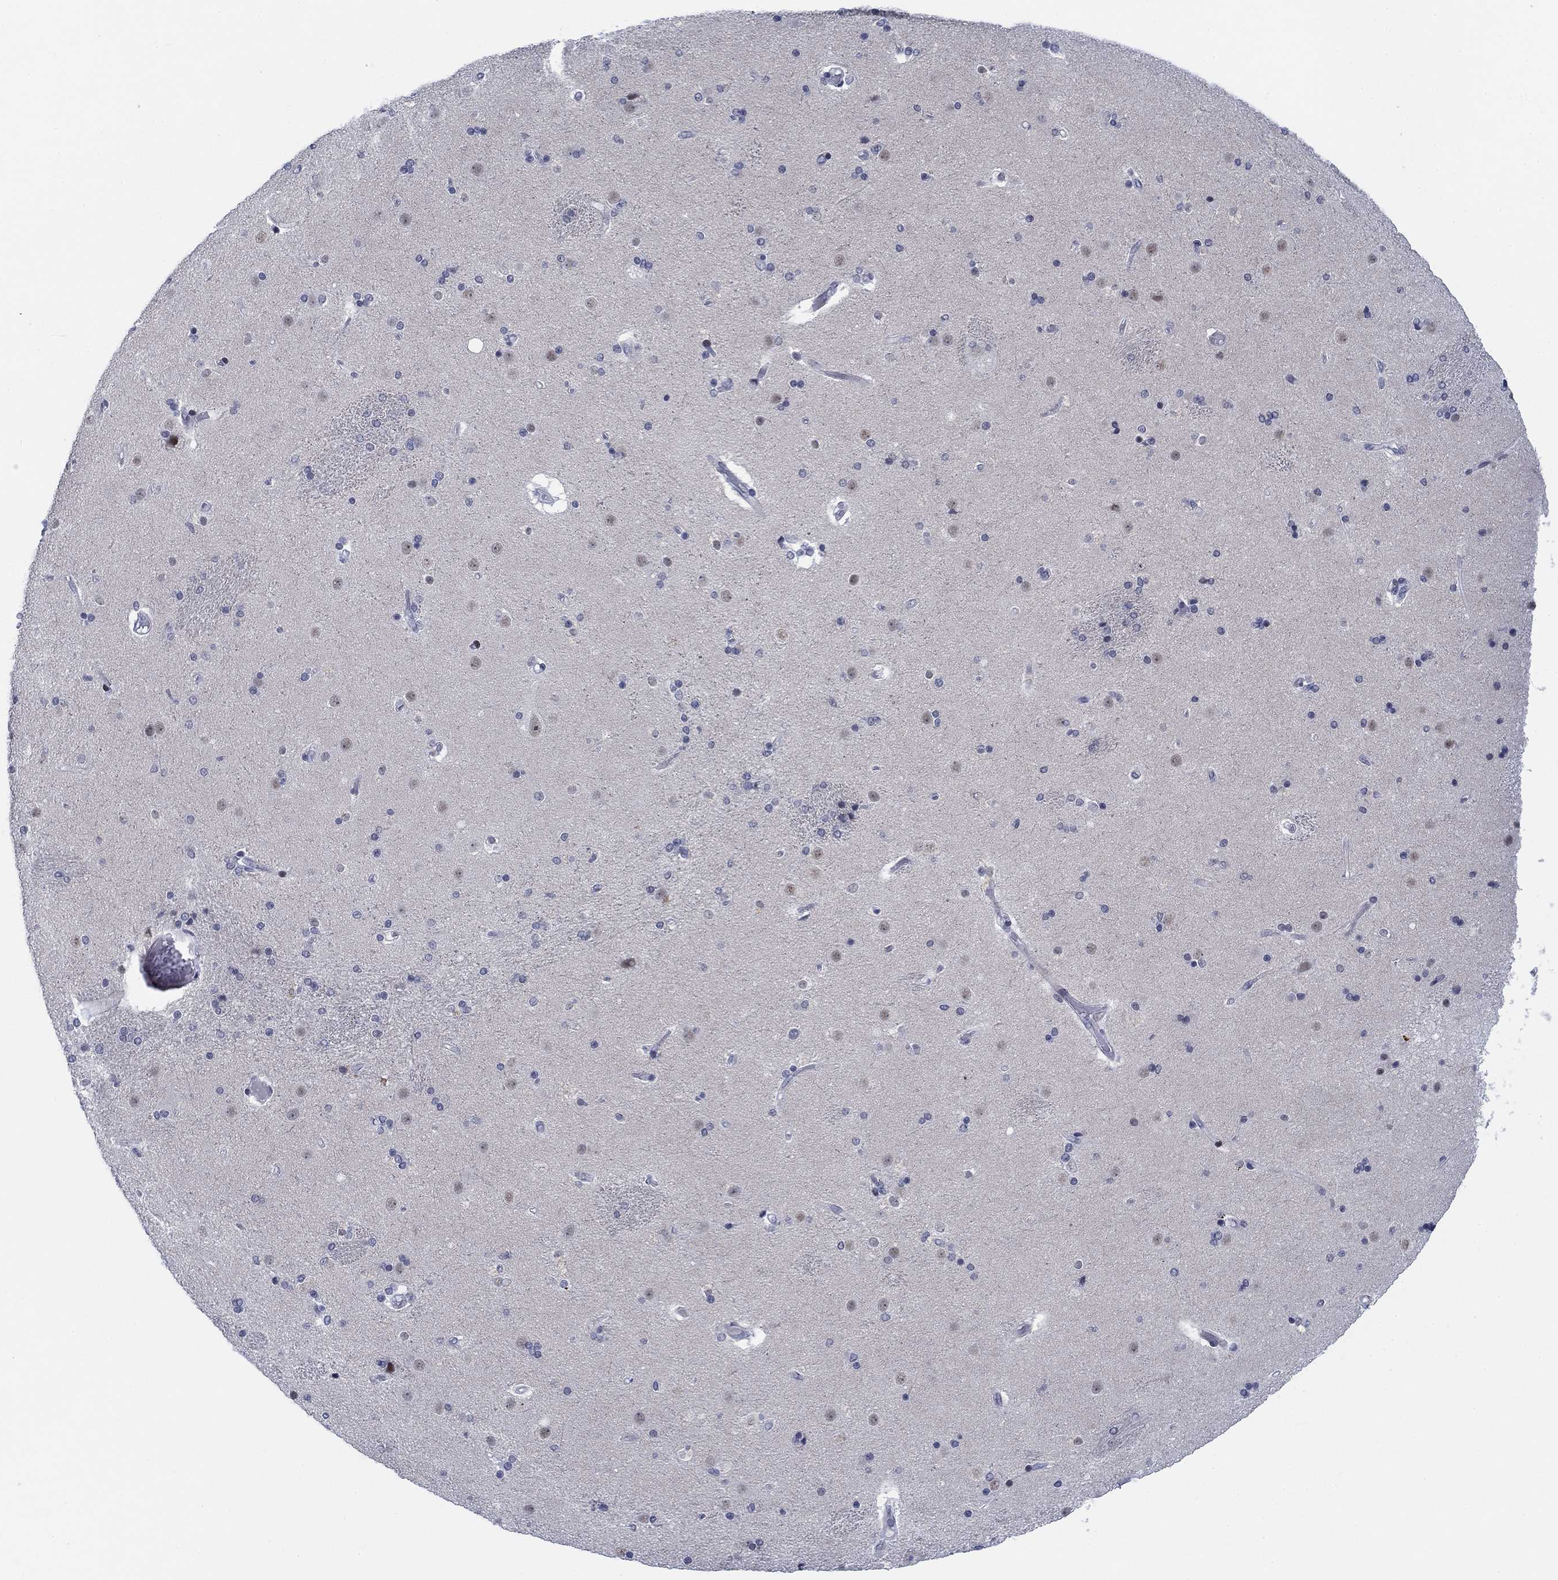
{"staining": {"intensity": "negative", "quantity": "none", "location": "none"}, "tissue": "caudate", "cell_type": "Glial cells", "image_type": "normal", "snomed": [{"axis": "morphology", "description": "Normal tissue, NOS"}, {"axis": "topography", "description": "Lateral ventricle wall"}], "caption": "Immunohistochemical staining of normal caudate shows no significant expression in glial cells.", "gene": "NEU3", "patient": {"sex": "female", "age": 71}}